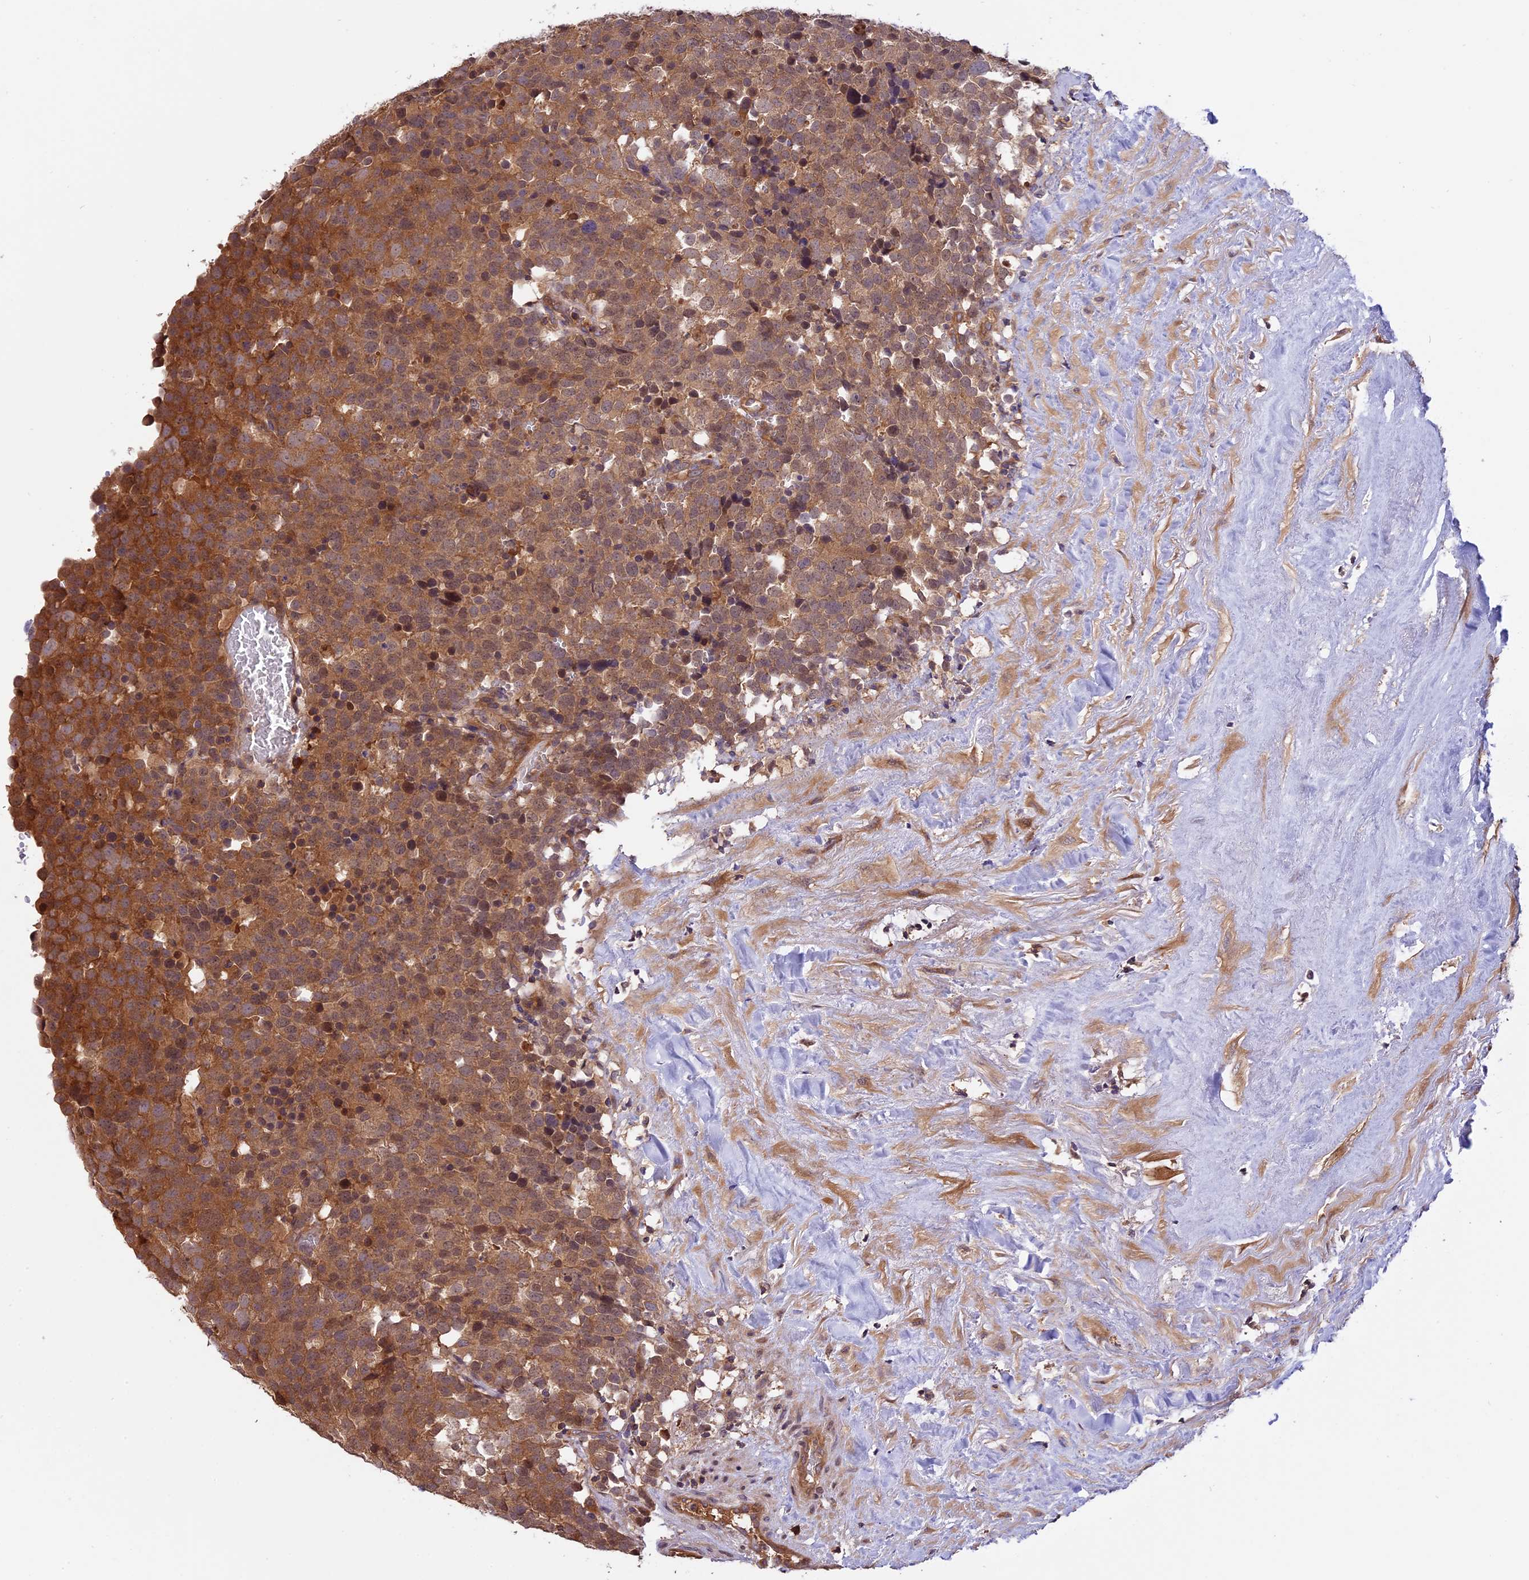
{"staining": {"intensity": "moderate", "quantity": ">75%", "location": "cytoplasmic/membranous"}, "tissue": "testis cancer", "cell_type": "Tumor cells", "image_type": "cancer", "snomed": [{"axis": "morphology", "description": "Seminoma, NOS"}, {"axis": "topography", "description": "Testis"}], "caption": "DAB (3,3'-diaminobenzidine) immunohistochemical staining of seminoma (testis) exhibits moderate cytoplasmic/membranous protein expression in about >75% of tumor cells.", "gene": "SETD6", "patient": {"sex": "male", "age": 71}}